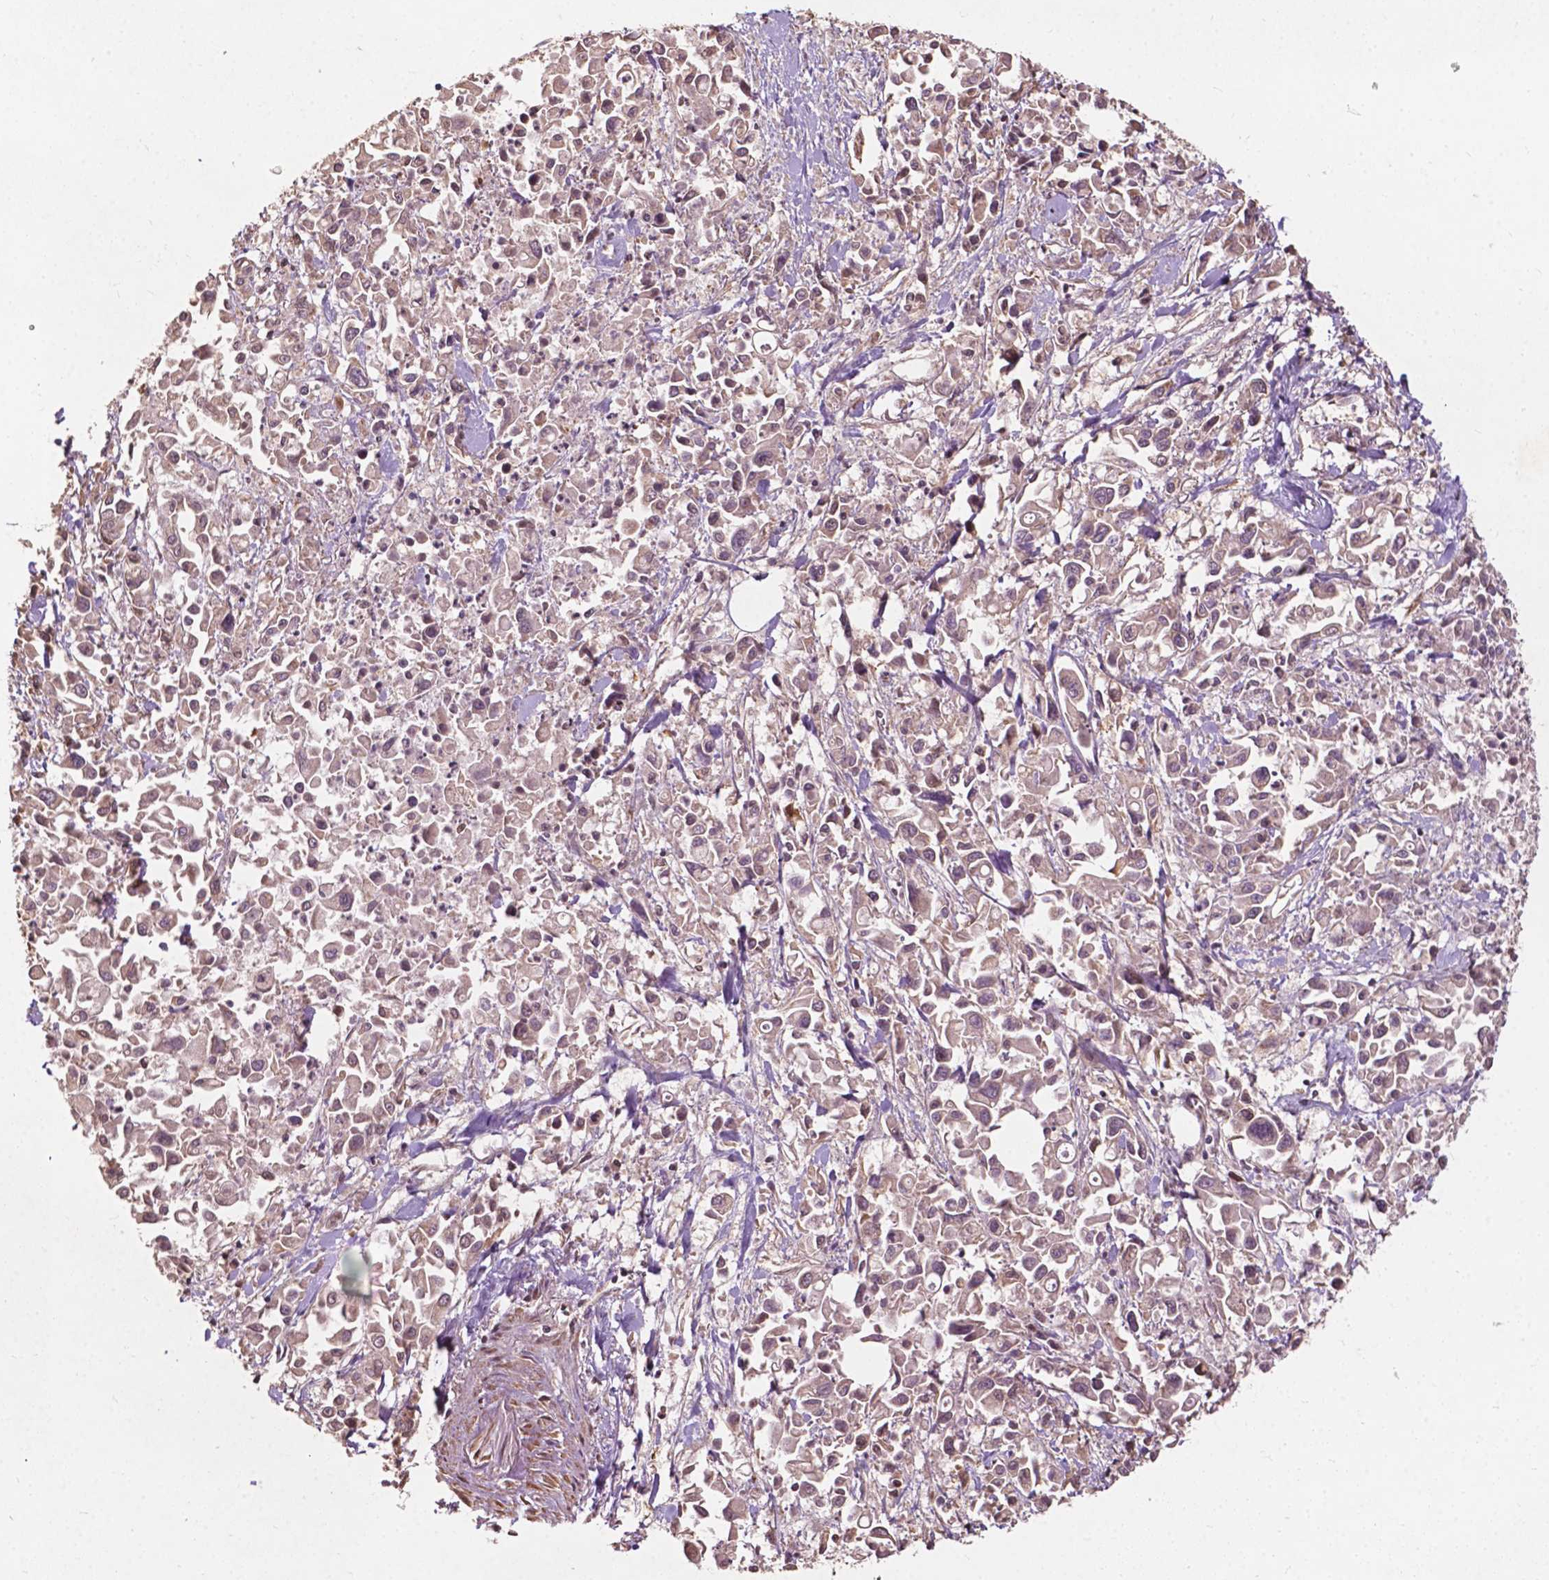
{"staining": {"intensity": "weak", "quantity": ">75%", "location": "cytoplasmic/membranous"}, "tissue": "pancreatic cancer", "cell_type": "Tumor cells", "image_type": "cancer", "snomed": [{"axis": "morphology", "description": "Adenocarcinoma, NOS"}, {"axis": "topography", "description": "Pancreas"}], "caption": "IHC micrograph of neoplastic tissue: pancreatic cancer stained using immunohistochemistry exhibits low levels of weak protein expression localized specifically in the cytoplasmic/membranous of tumor cells, appearing as a cytoplasmic/membranous brown color.", "gene": "CDC42BPA", "patient": {"sex": "female", "age": 83}}